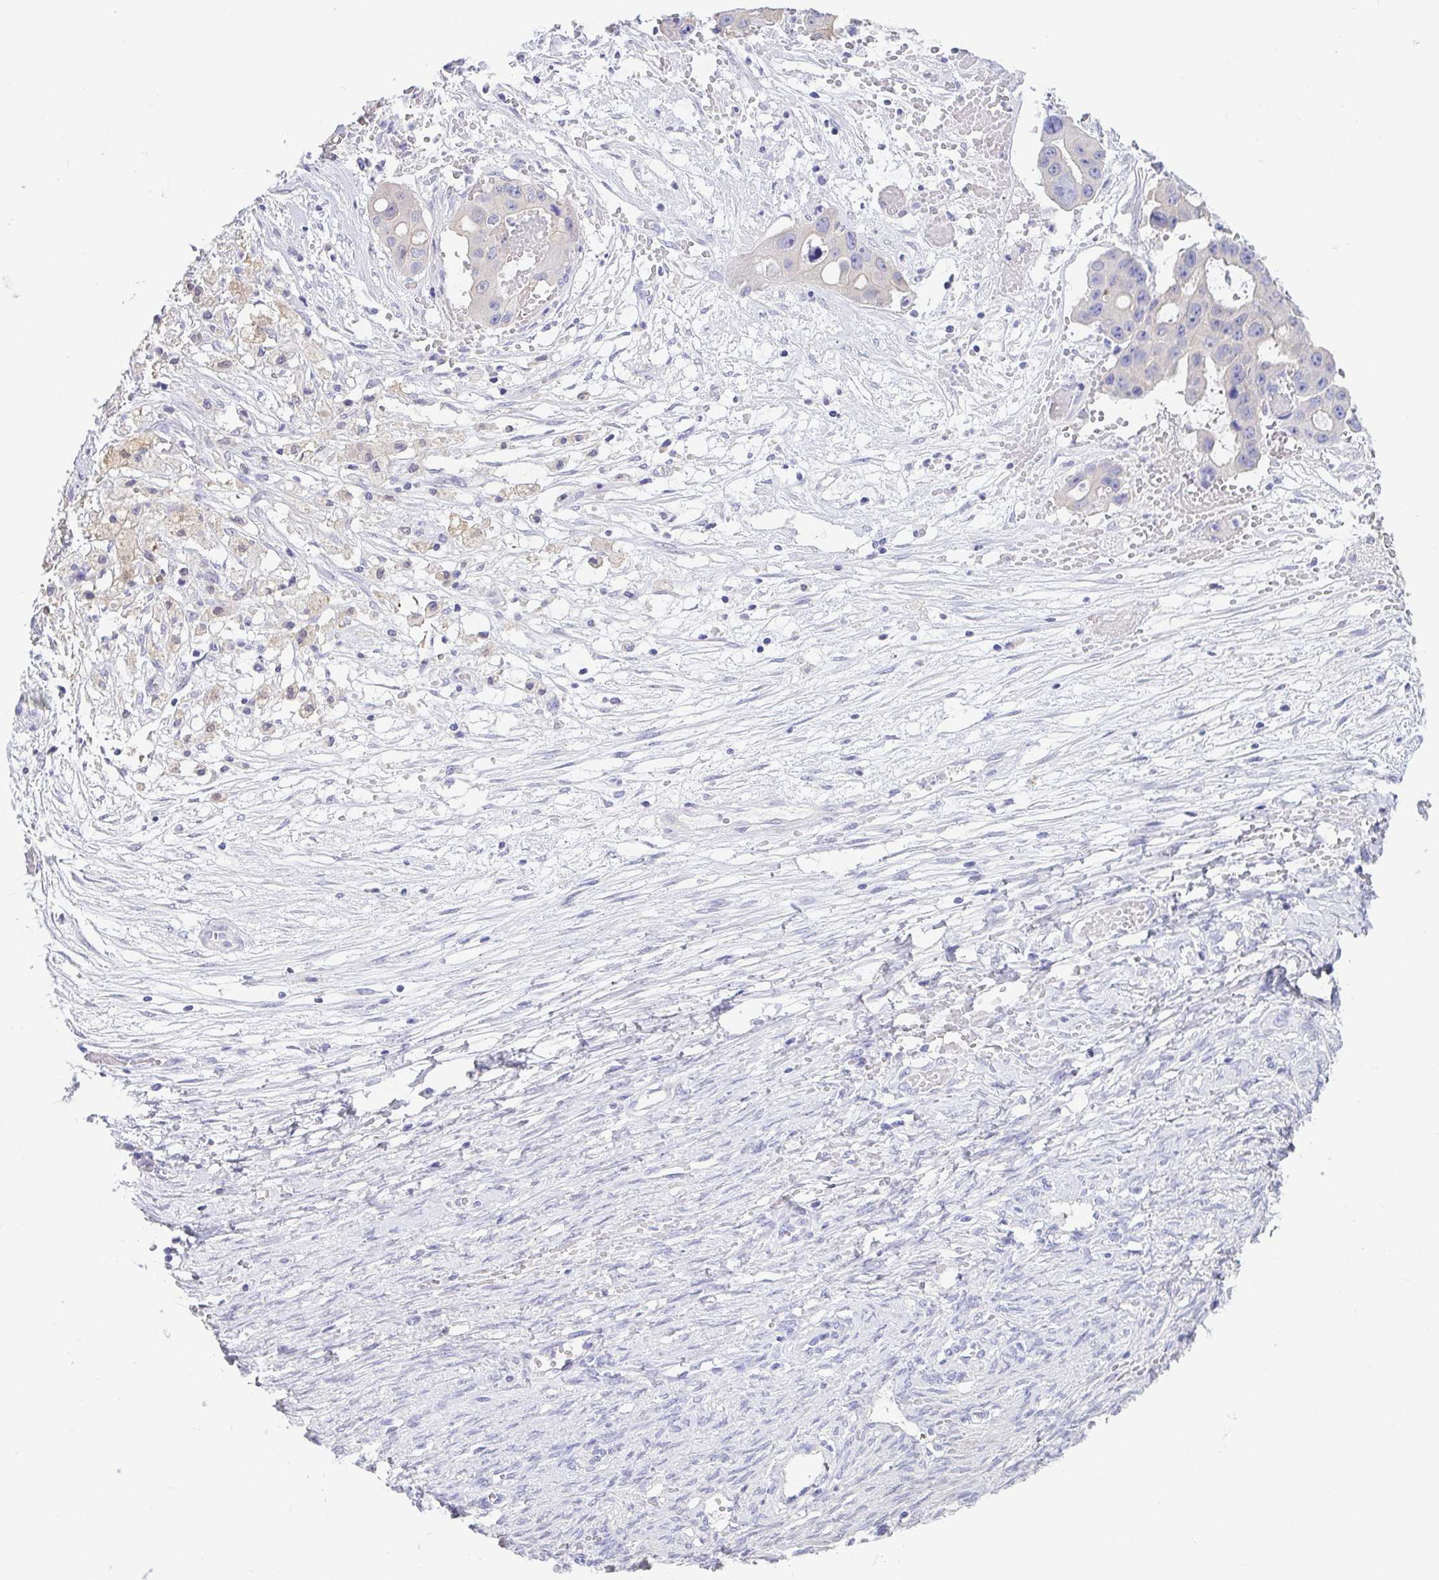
{"staining": {"intensity": "negative", "quantity": "none", "location": "none"}, "tissue": "ovarian cancer", "cell_type": "Tumor cells", "image_type": "cancer", "snomed": [{"axis": "morphology", "description": "Cystadenocarcinoma, serous, NOS"}, {"axis": "topography", "description": "Ovary"}], "caption": "IHC photomicrograph of serous cystadenocarcinoma (ovarian) stained for a protein (brown), which shows no staining in tumor cells.", "gene": "FABP3", "patient": {"sex": "female", "age": 56}}